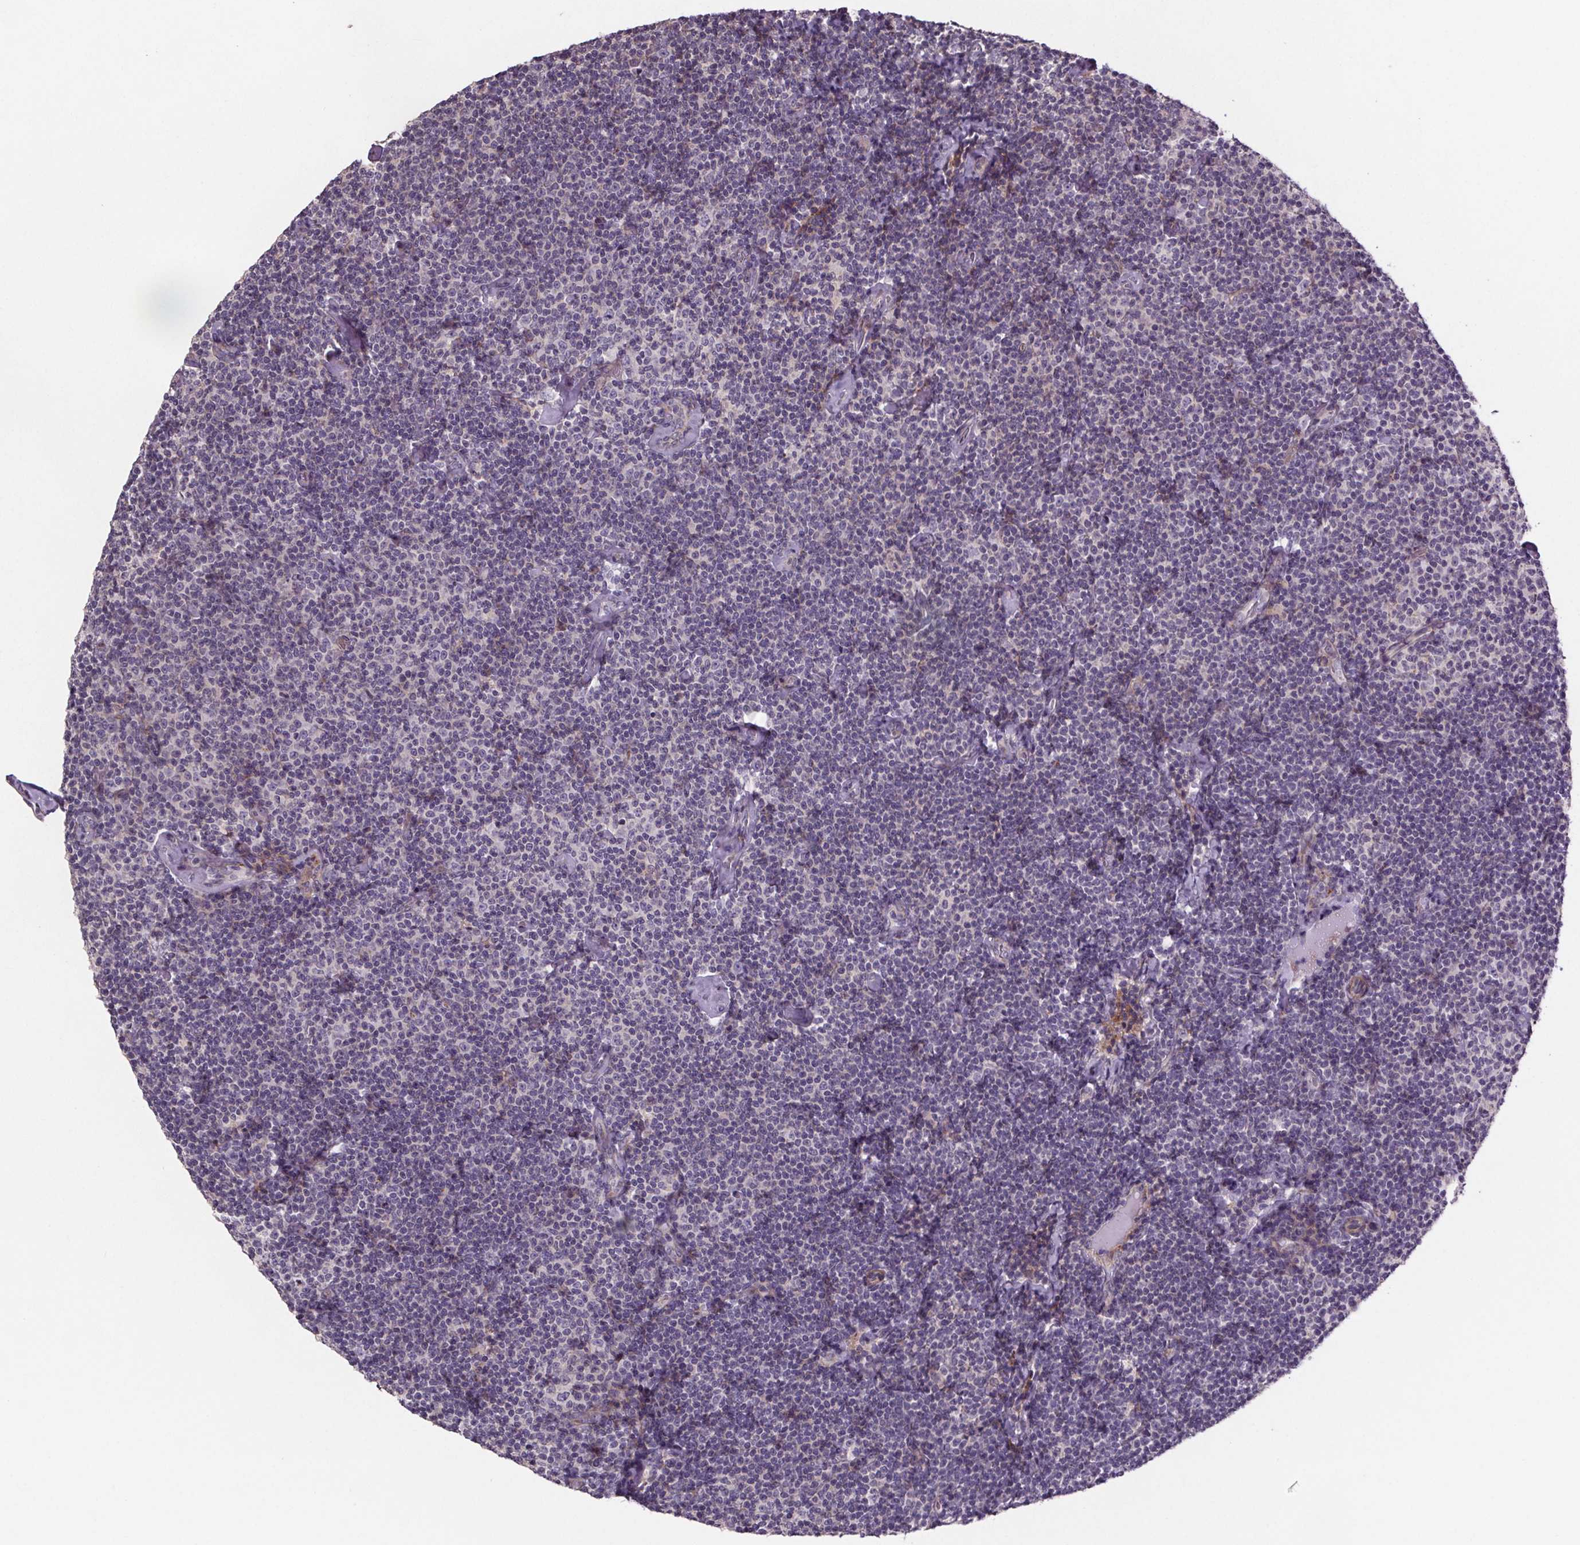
{"staining": {"intensity": "negative", "quantity": "none", "location": "none"}, "tissue": "lymphoma", "cell_type": "Tumor cells", "image_type": "cancer", "snomed": [{"axis": "morphology", "description": "Malignant lymphoma, non-Hodgkin's type, Low grade"}, {"axis": "topography", "description": "Lymph node"}], "caption": "Protein analysis of lymphoma displays no significant staining in tumor cells.", "gene": "CLN3", "patient": {"sex": "male", "age": 81}}